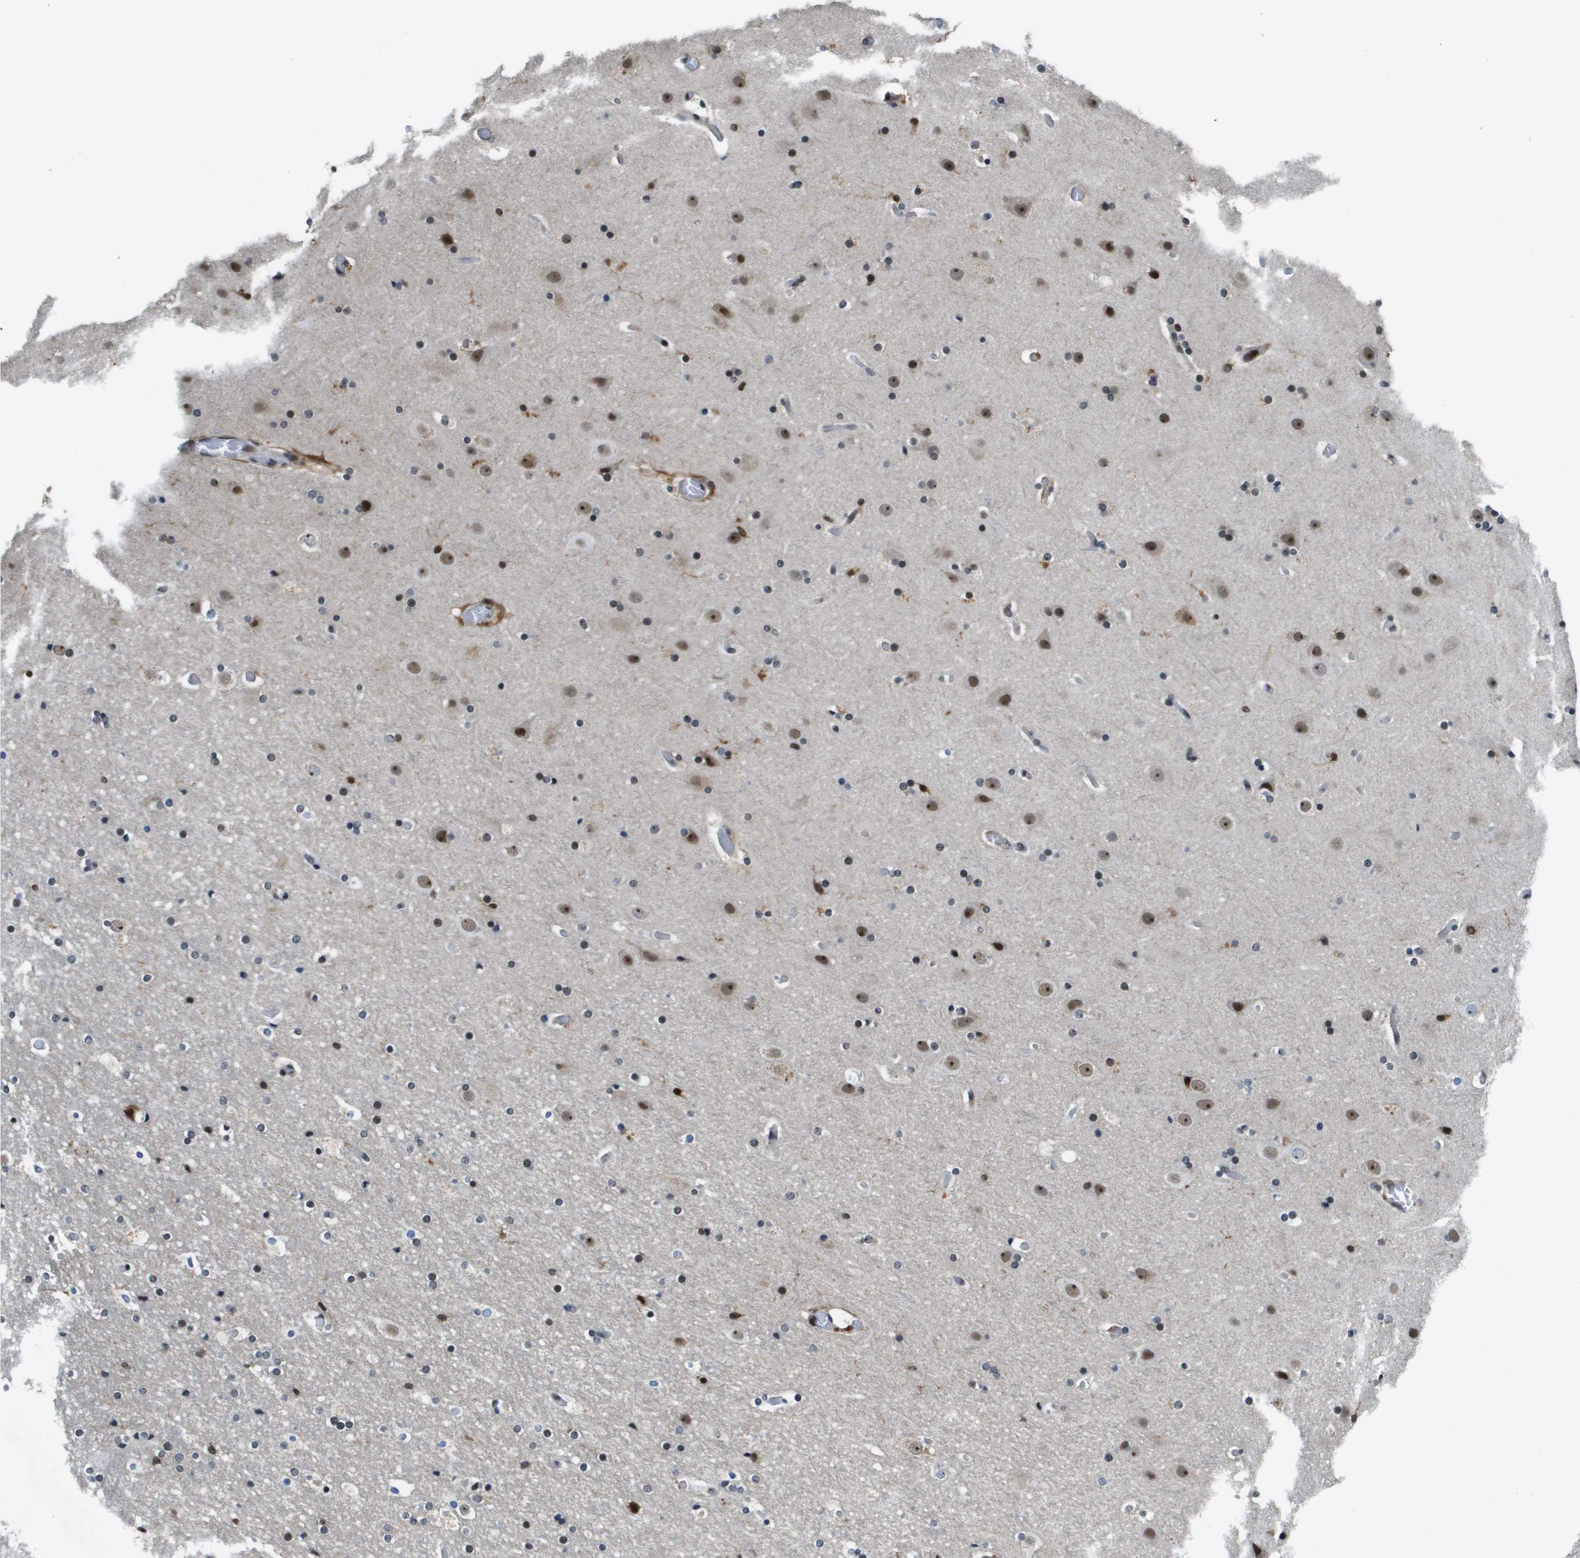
{"staining": {"intensity": "moderate", "quantity": ">75%", "location": "nuclear"}, "tissue": "cerebral cortex", "cell_type": "Endothelial cells", "image_type": "normal", "snomed": [{"axis": "morphology", "description": "Normal tissue, NOS"}, {"axis": "topography", "description": "Cerebral cortex"}], "caption": "IHC histopathology image of benign cerebral cortex stained for a protein (brown), which shows medium levels of moderate nuclear positivity in about >75% of endothelial cells.", "gene": "EP400", "patient": {"sex": "male", "age": 57}}